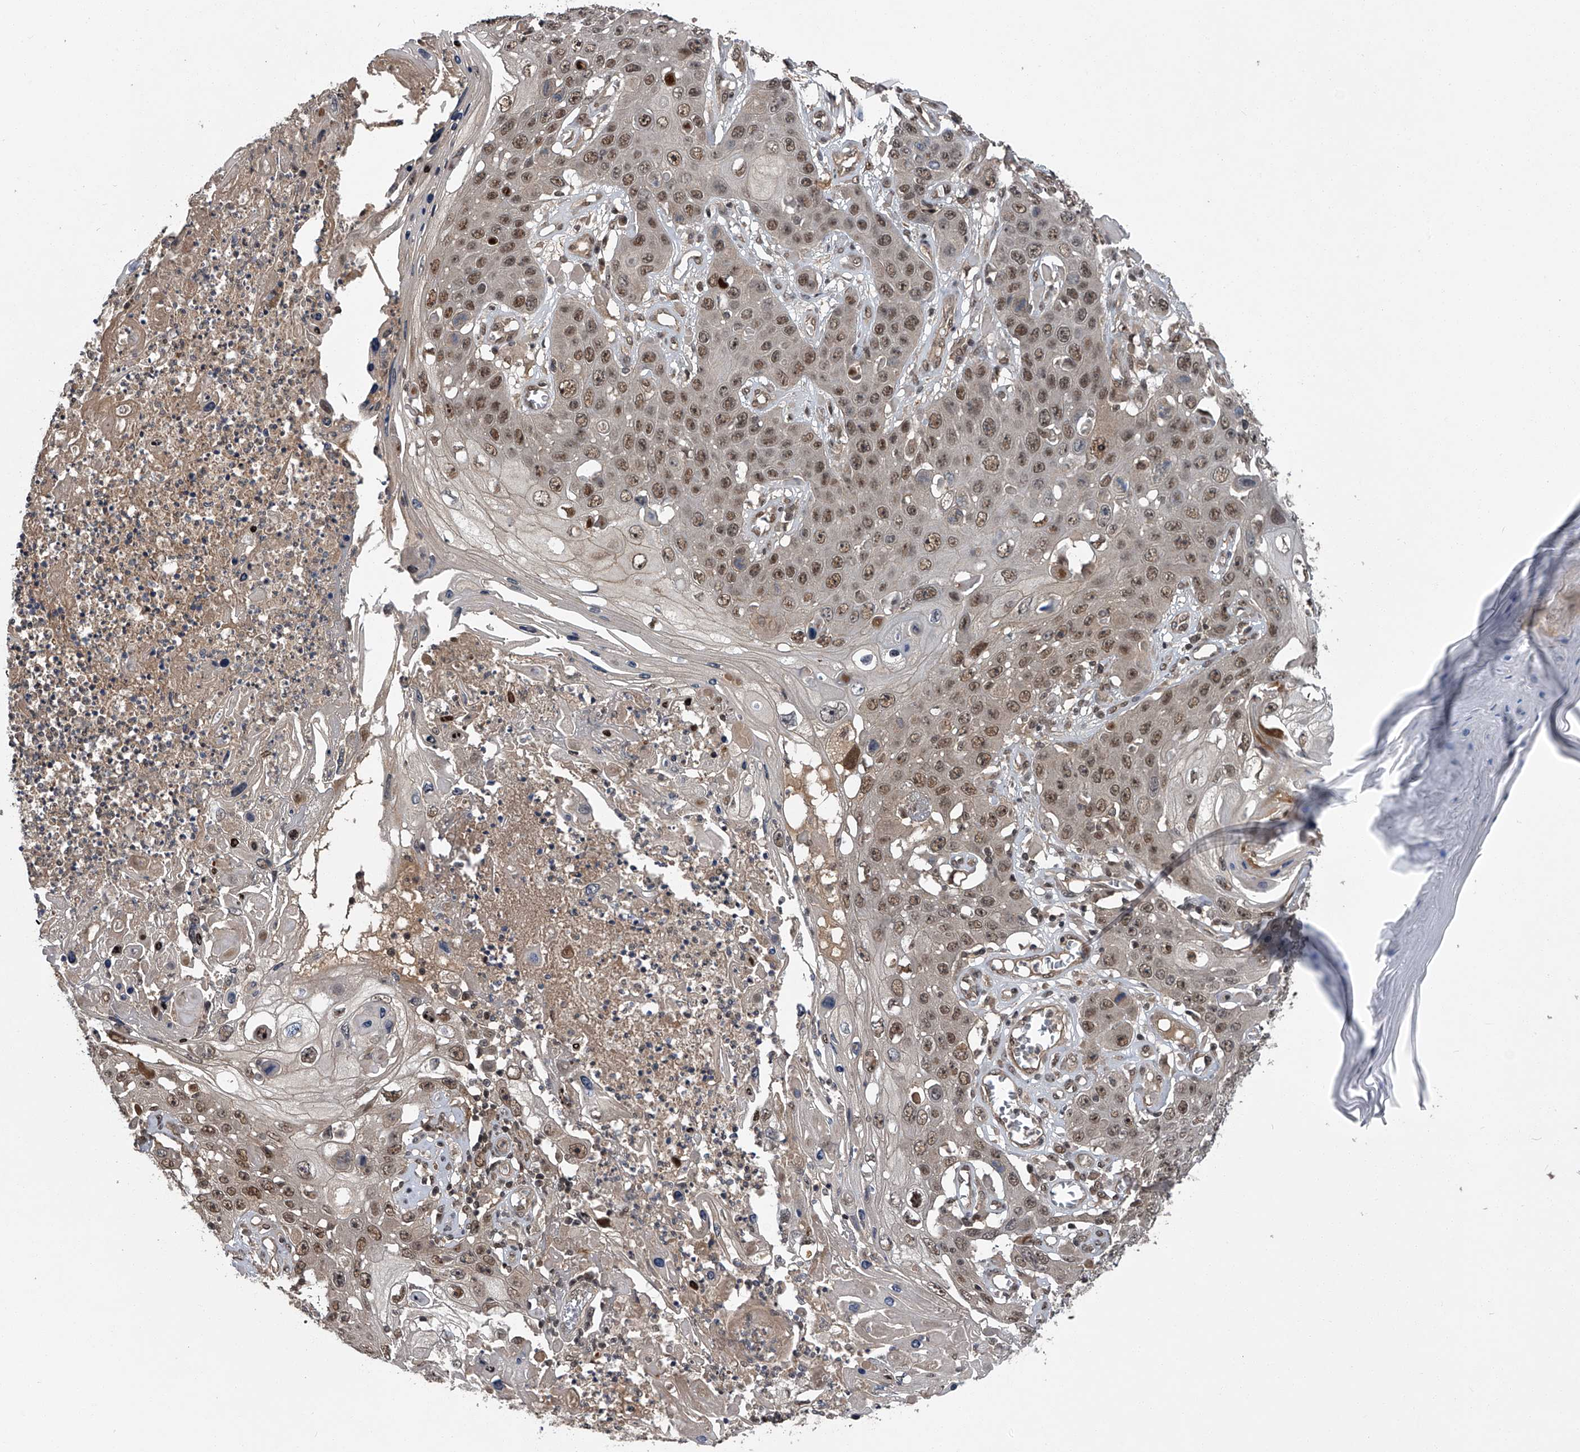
{"staining": {"intensity": "moderate", "quantity": ">75%", "location": "nuclear"}, "tissue": "skin cancer", "cell_type": "Tumor cells", "image_type": "cancer", "snomed": [{"axis": "morphology", "description": "Squamous cell carcinoma, NOS"}, {"axis": "topography", "description": "Skin"}], "caption": "Protein expression analysis of human squamous cell carcinoma (skin) reveals moderate nuclear expression in approximately >75% of tumor cells.", "gene": "SLC12A8", "patient": {"sex": "male", "age": 55}}